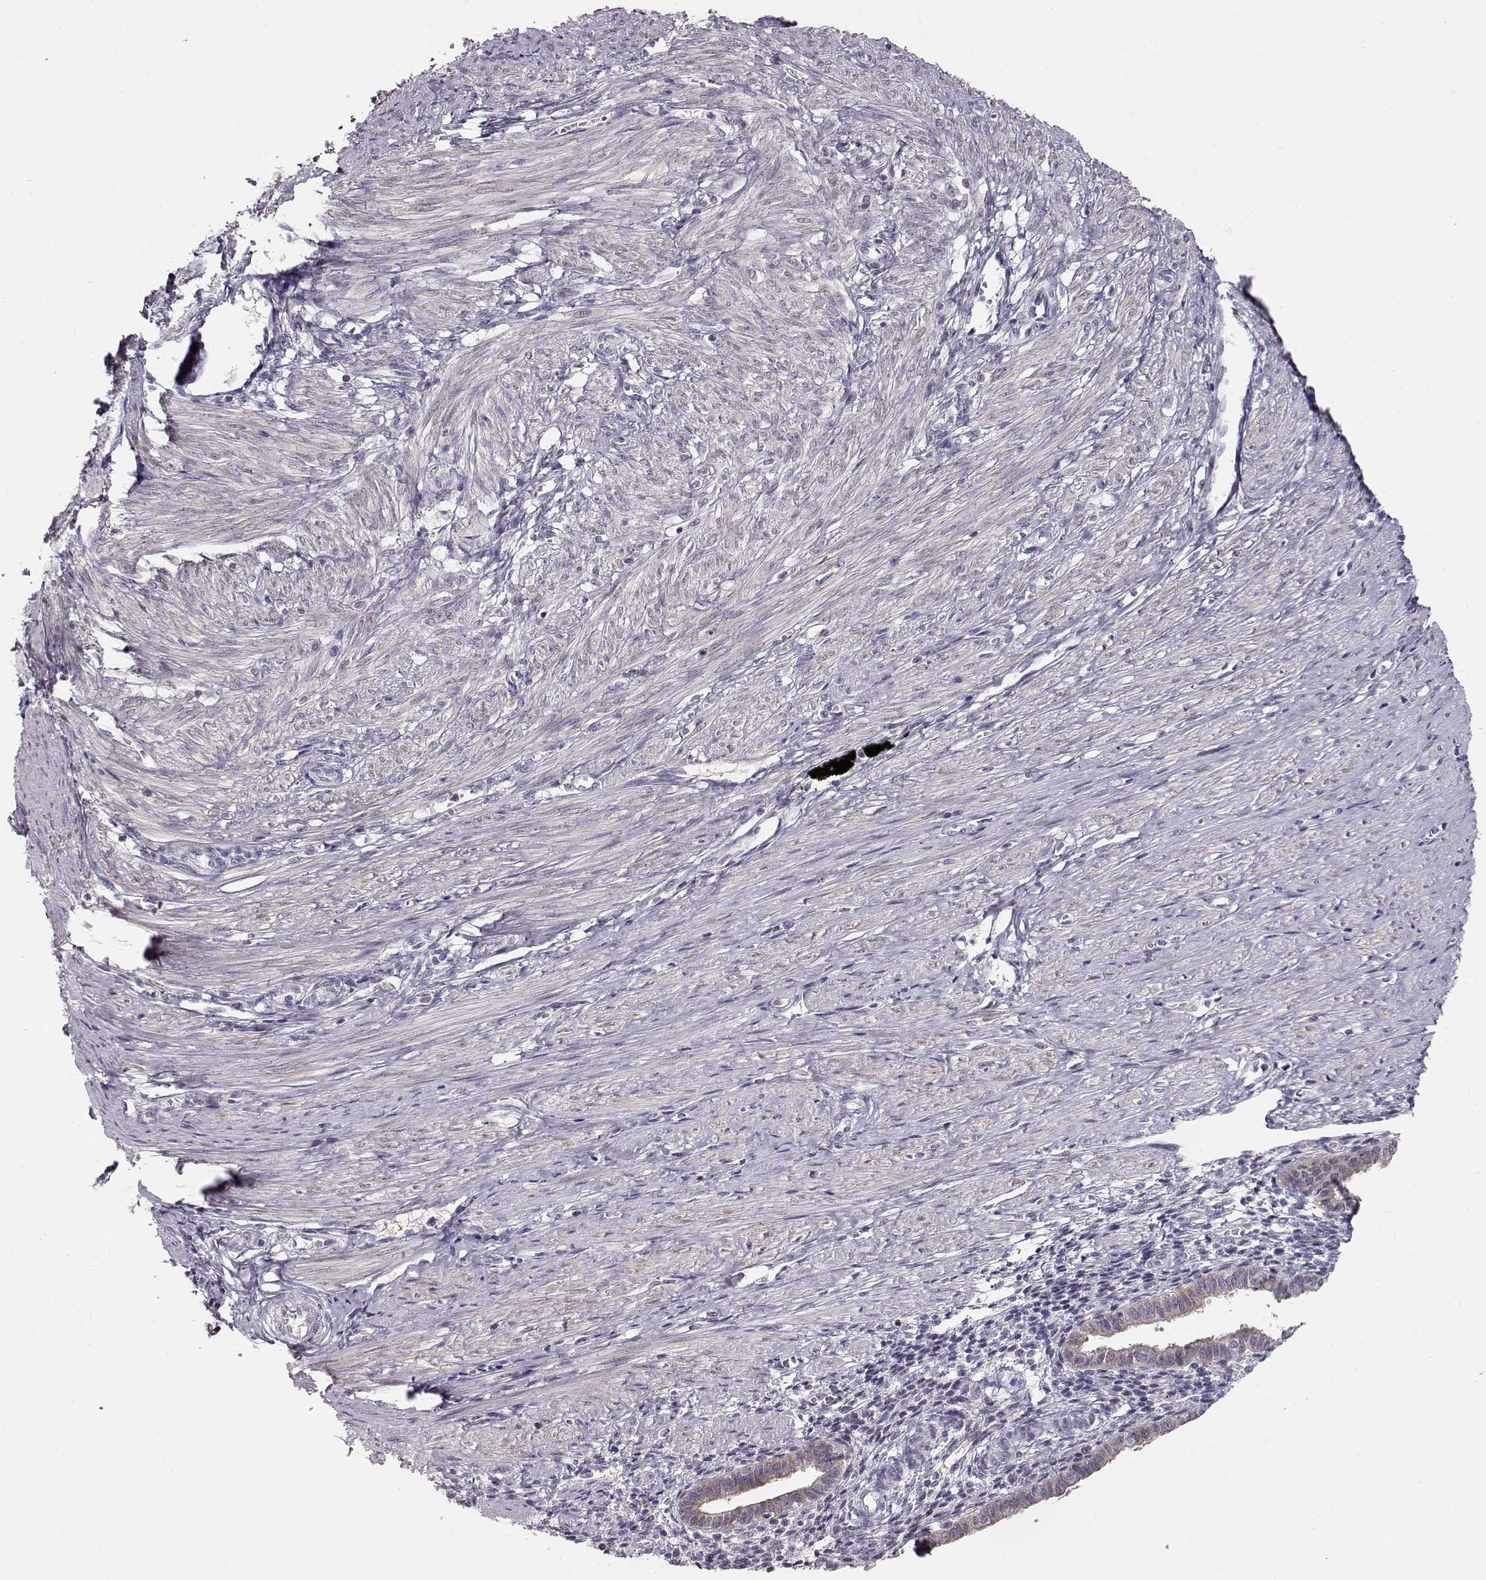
{"staining": {"intensity": "negative", "quantity": "none", "location": "none"}, "tissue": "endometrium", "cell_type": "Cells in endometrial stroma", "image_type": "normal", "snomed": [{"axis": "morphology", "description": "Normal tissue, NOS"}, {"axis": "topography", "description": "Endometrium"}], "caption": "Image shows no protein positivity in cells in endometrial stroma of benign endometrium.", "gene": "TEPP", "patient": {"sex": "female", "age": 37}}